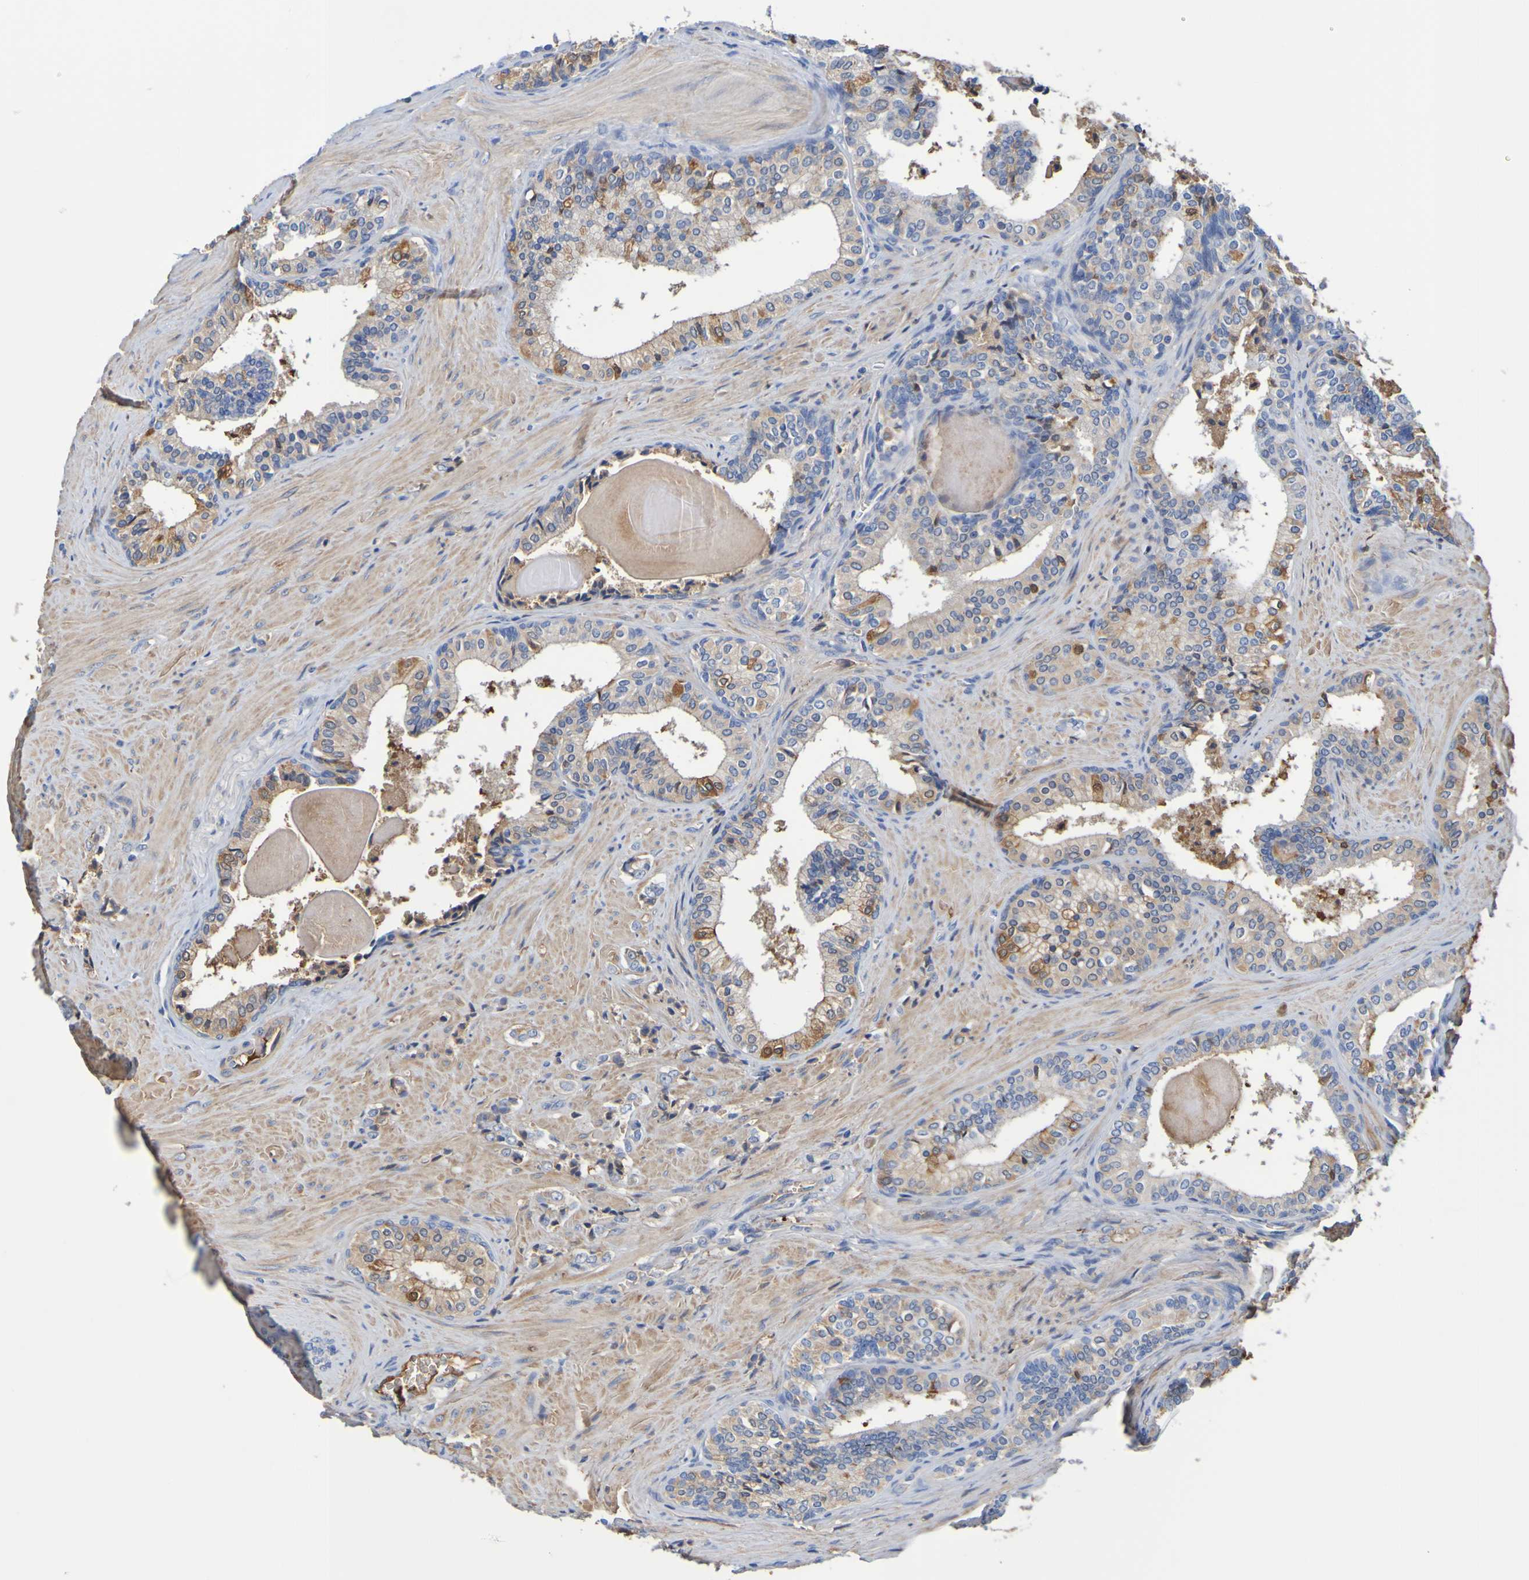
{"staining": {"intensity": "moderate", "quantity": "25%-75%", "location": "cytoplasmic/membranous"}, "tissue": "prostate cancer", "cell_type": "Tumor cells", "image_type": "cancer", "snomed": [{"axis": "morphology", "description": "Adenocarcinoma, Low grade"}, {"axis": "topography", "description": "Prostate"}], "caption": "This micrograph shows immunohistochemistry staining of human prostate cancer (low-grade adenocarcinoma), with medium moderate cytoplasmic/membranous positivity in about 25%-75% of tumor cells.", "gene": "GAB3", "patient": {"sex": "male", "age": 60}}